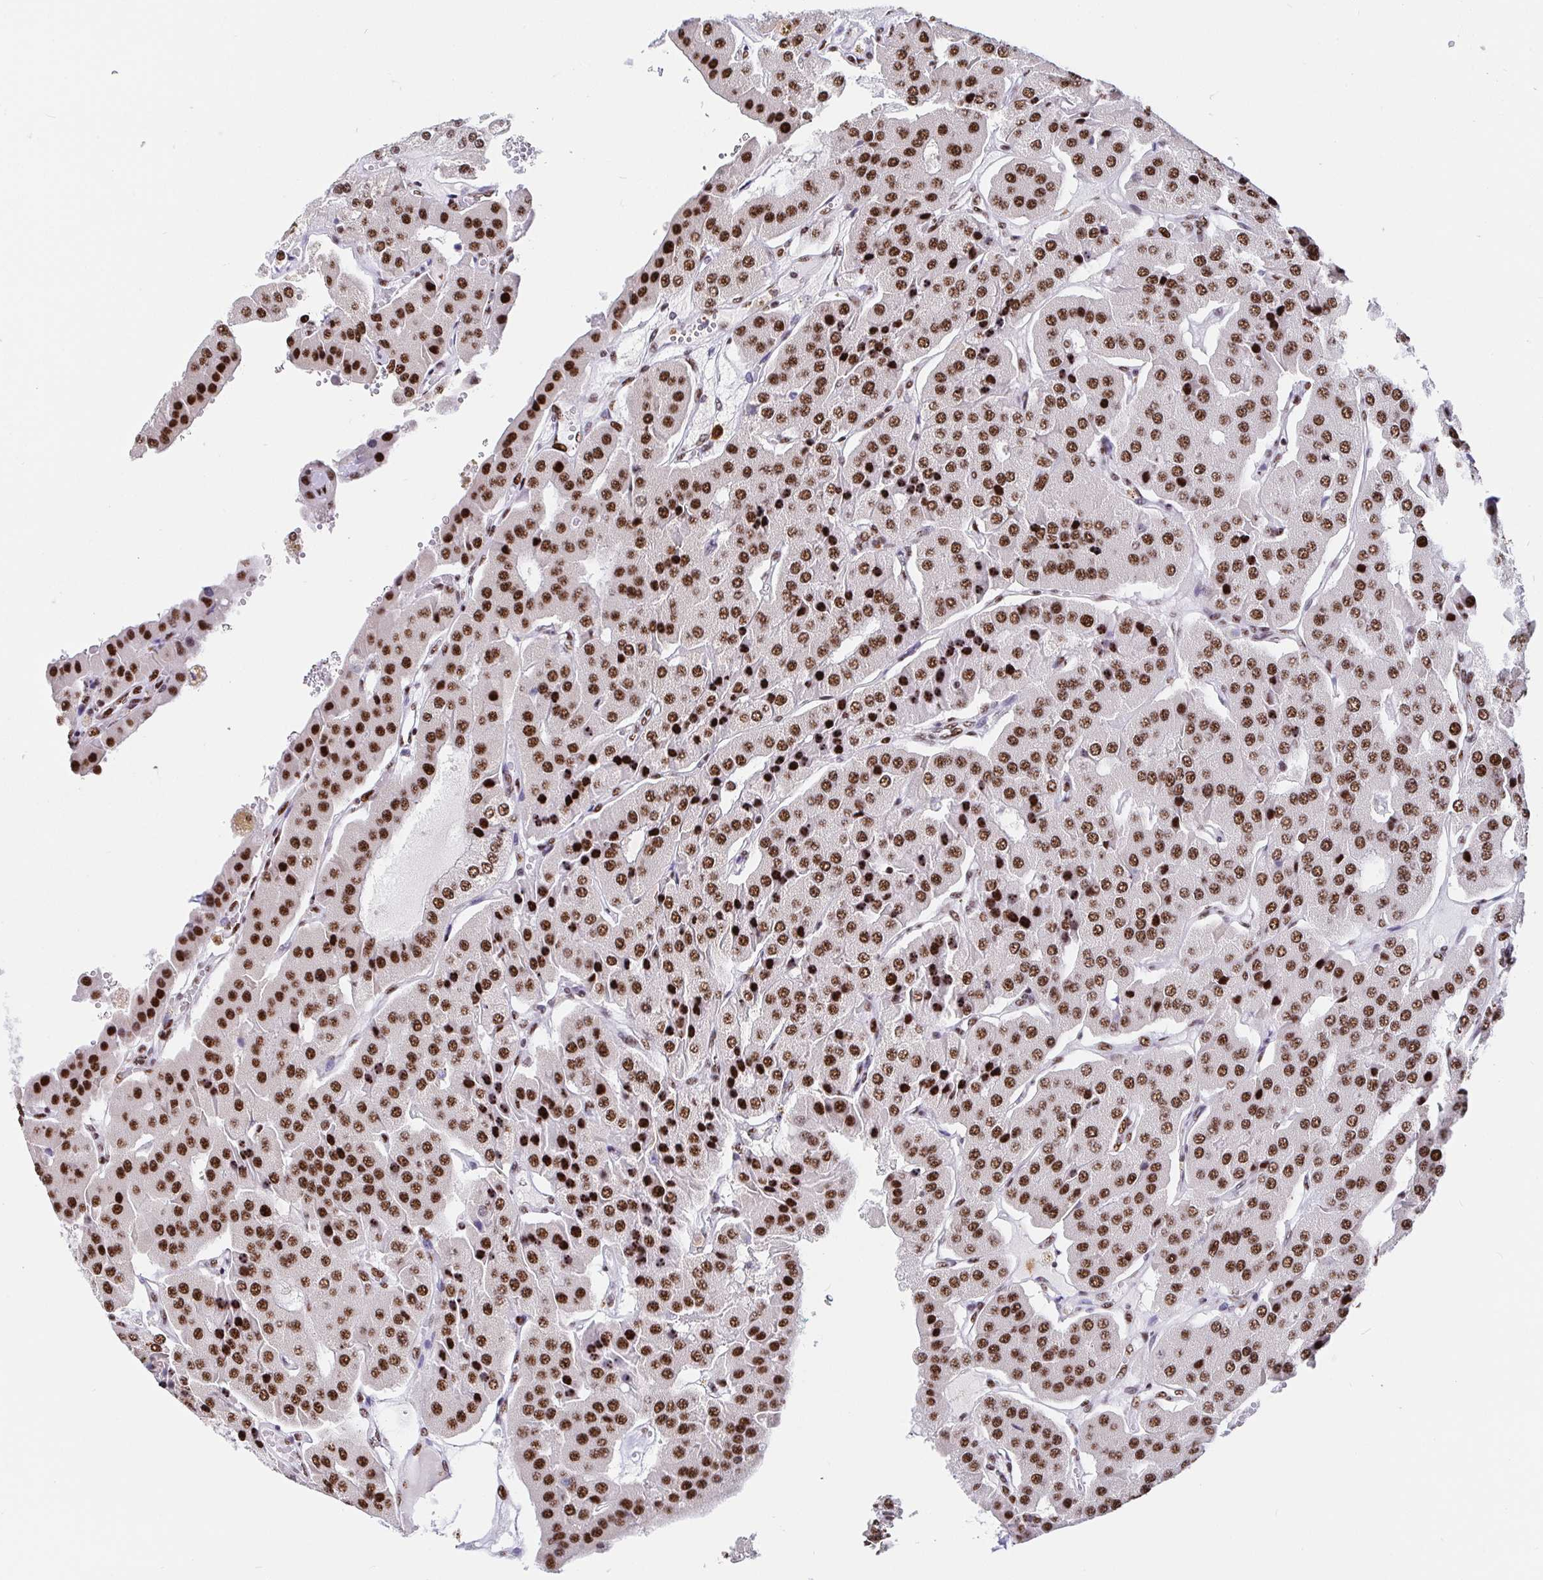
{"staining": {"intensity": "moderate", "quantity": ">75%", "location": "nuclear"}, "tissue": "parathyroid gland", "cell_type": "Glandular cells", "image_type": "normal", "snomed": [{"axis": "morphology", "description": "Normal tissue, NOS"}, {"axis": "morphology", "description": "Adenoma, NOS"}, {"axis": "topography", "description": "Parathyroid gland"}], "caption": "Glandular cells display moderate nuclear staining in approximately >75% of cells in unremarkable parathyroid gland.", "gene": "SETD5", "patient": {"sex": "female", "age": 86}}